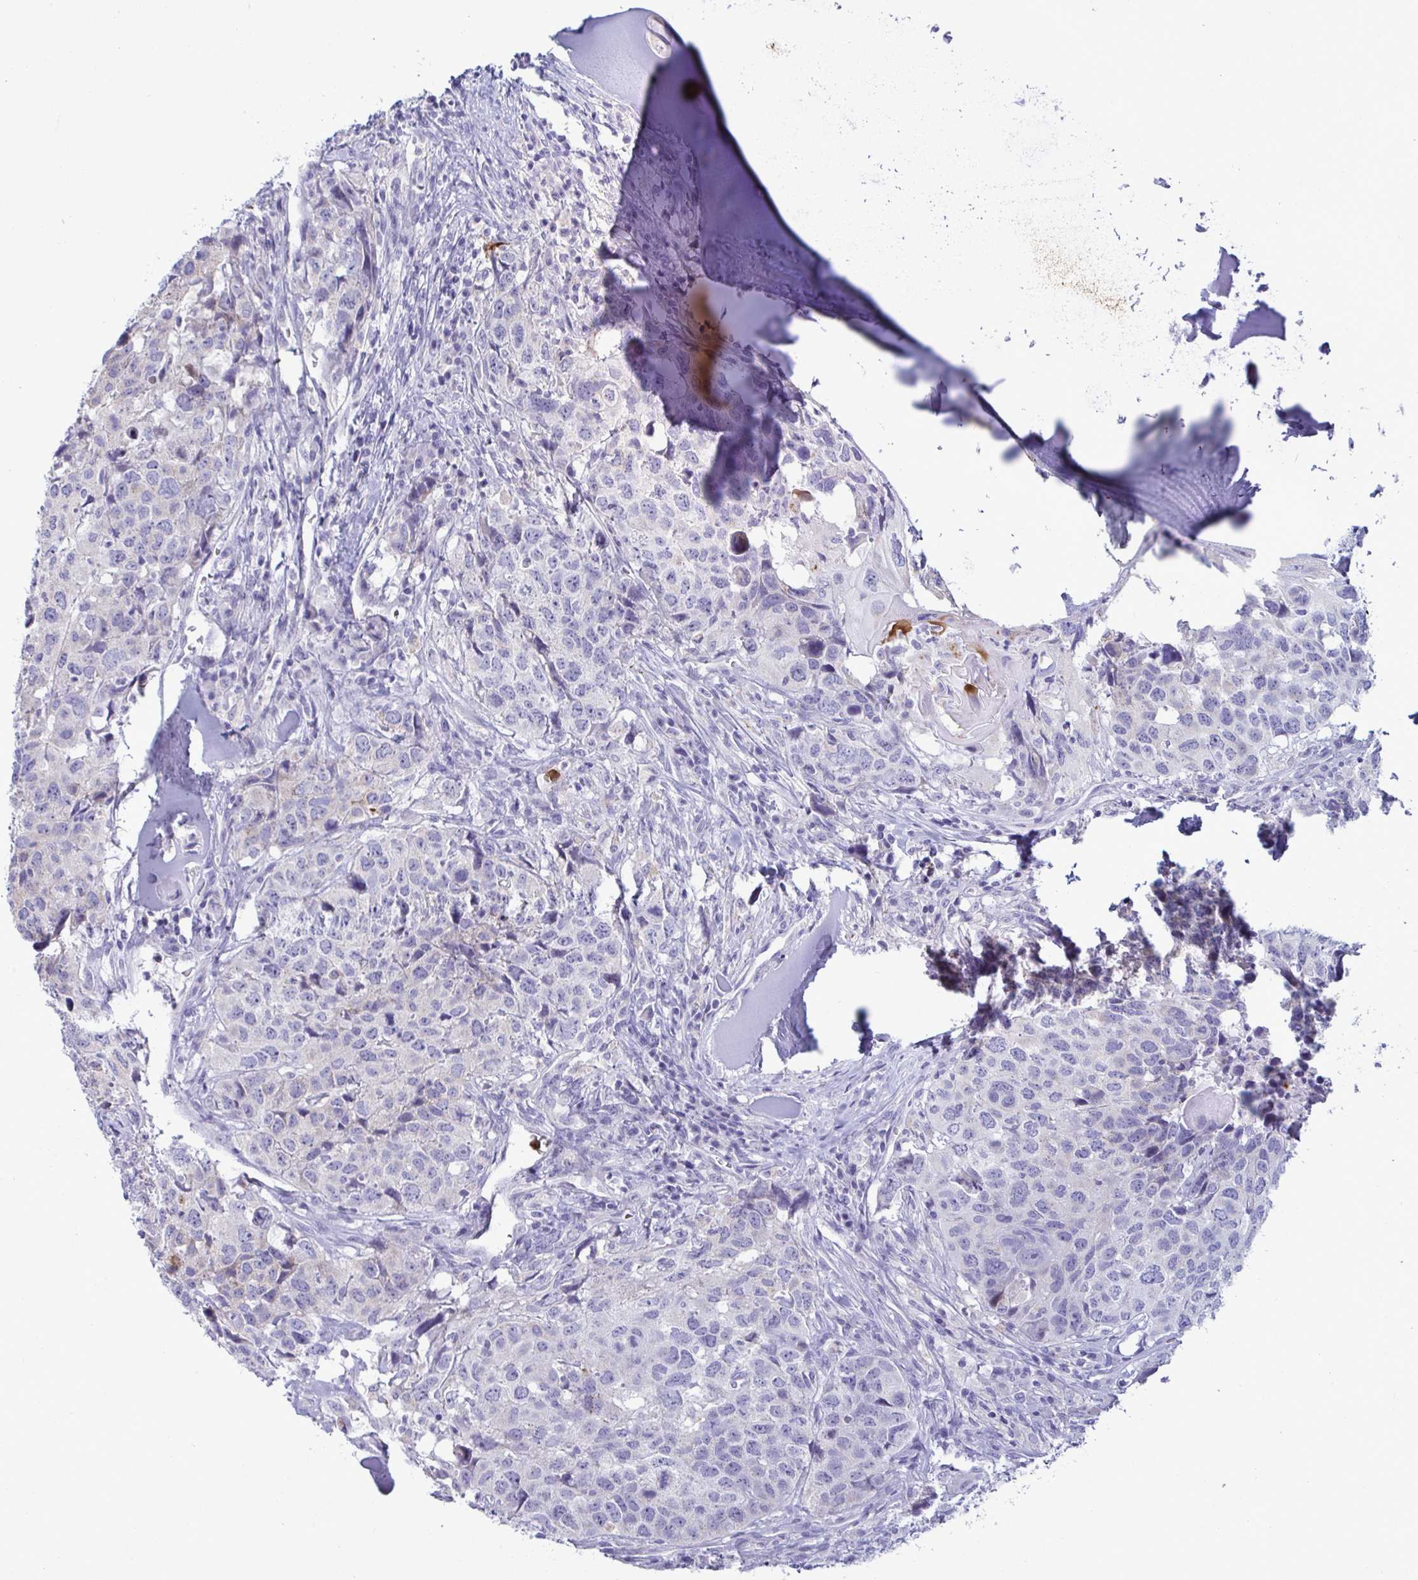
{"staining": {"intensity": "negative", "quantity": "none", "location": "none"}, "tissue": "head and neck cancer", "cell_type": "Tumor cells", "image_type": "cancer", "snomed": [{"axis": "morphology", "description": "Normal tissue, NOS"}, {"axis": "morphology", "description": "Squamous cell carcinoma, NOS"}, {"axis": "topography", "description": "Skeletal muscle"}, {"axis": "topography", "description": "Vascular tissue"}, {"axis": "topography", "description": "Peripheral nerve tissue"}, {"axis": "topography", "description": "Head-Neck"}], "caption": "Tumor cells are negative for protein expression in human head and neck cancer (squamous cell carcinoma). (DAB IHC, high magnification).", "gene": "TAS2R38", "patient": {"sex": "male", "age": 66}}